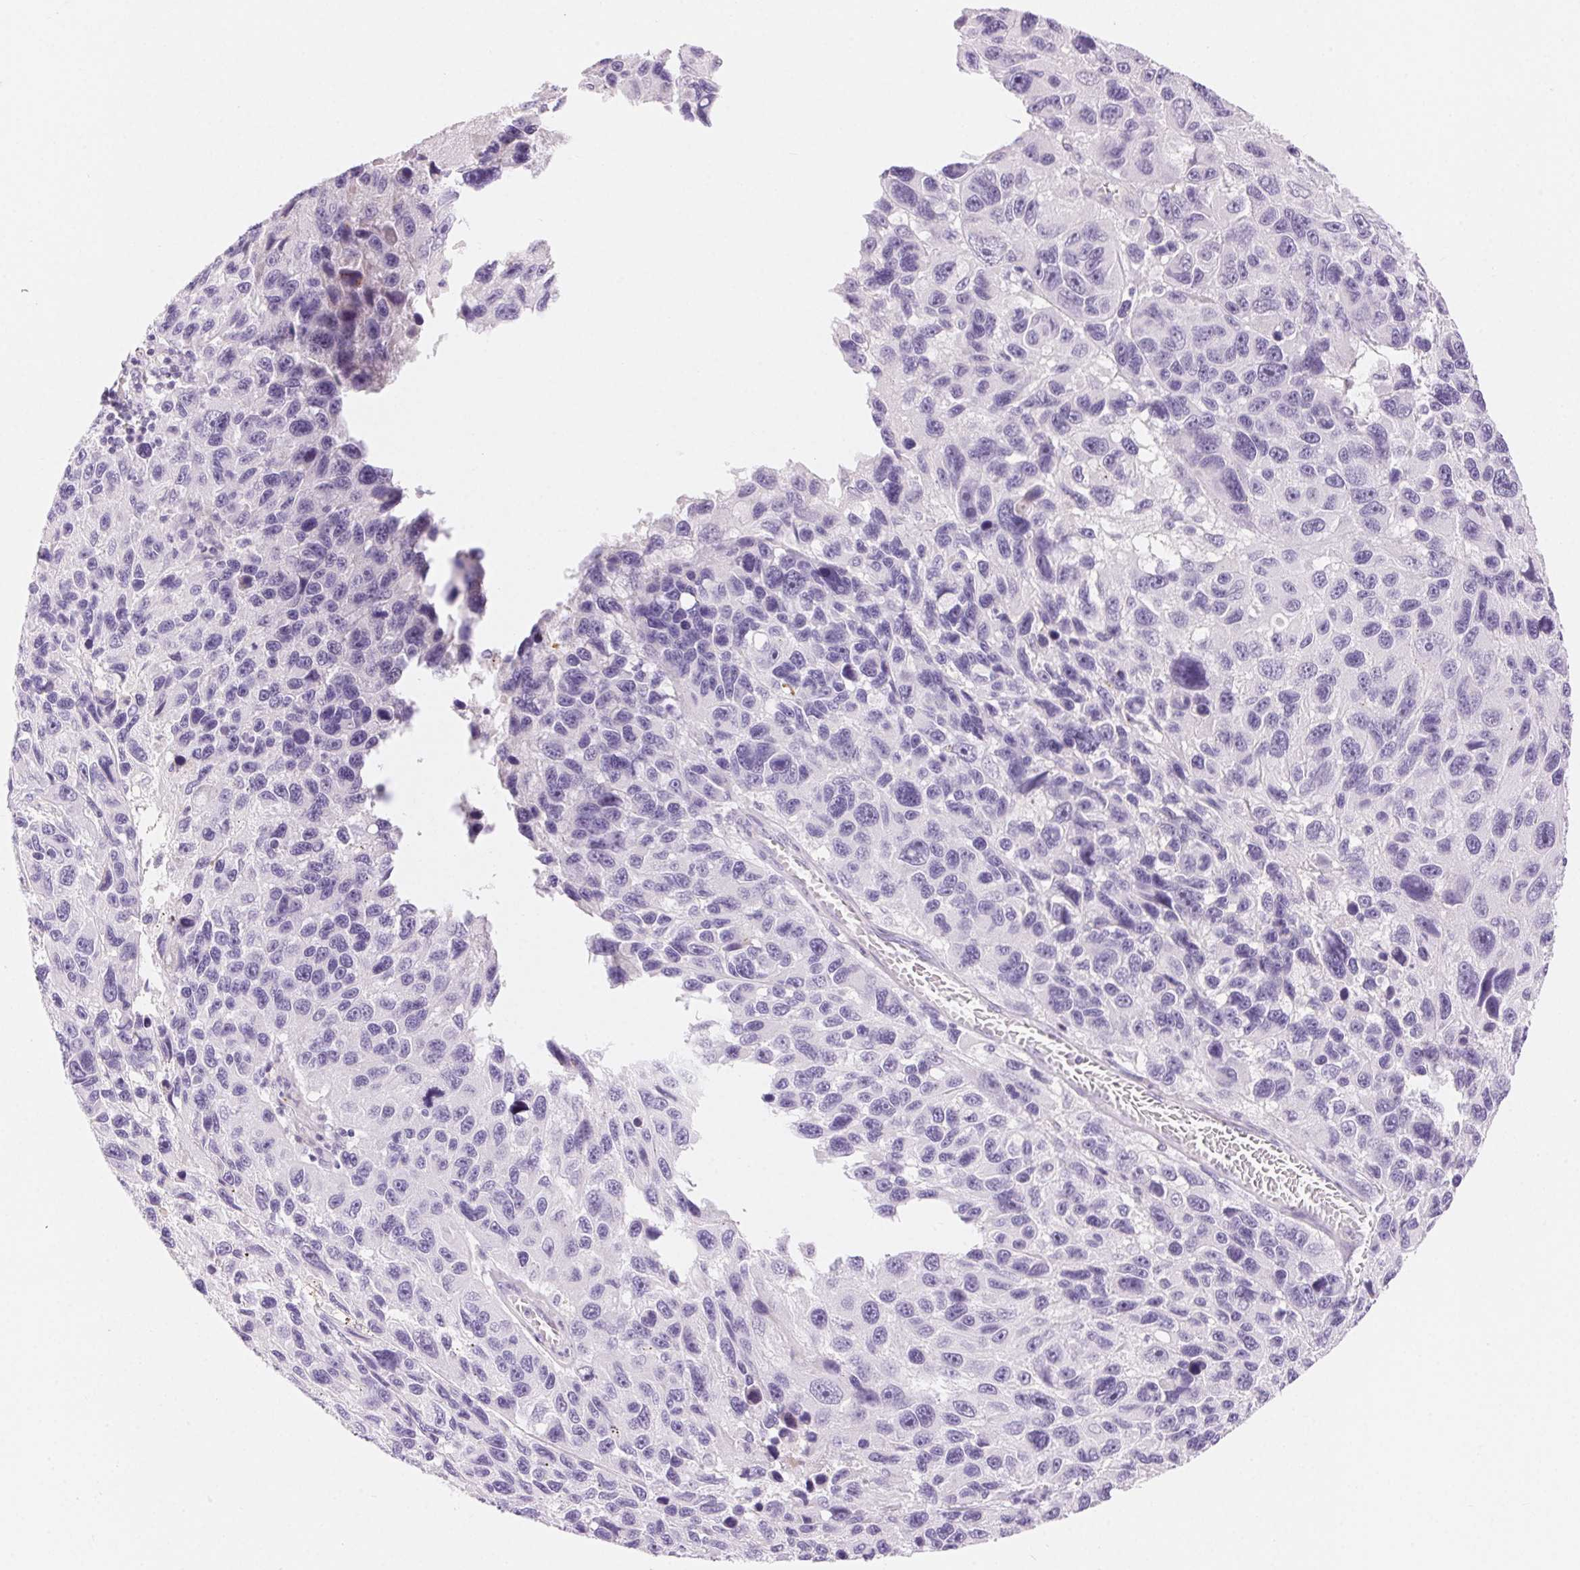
{"staining": {"intensity": "negative", "quantity": "none", "location": "none"}, "tissue": "melanoma", "cell_type": "Tumor cells", "image_type": "cancer", "snomed": [{"axis": "morphology", "description": "Malignant melanoma, NOS"}, {"axis": "topography", "description": "Skin"}], "caption": "Immunohistochemistry (IHC) of malignant melanoma displays no positivity in tumor cells.", "gene": "CLDN16", "patient": {"sex": "male", "age": 53}}